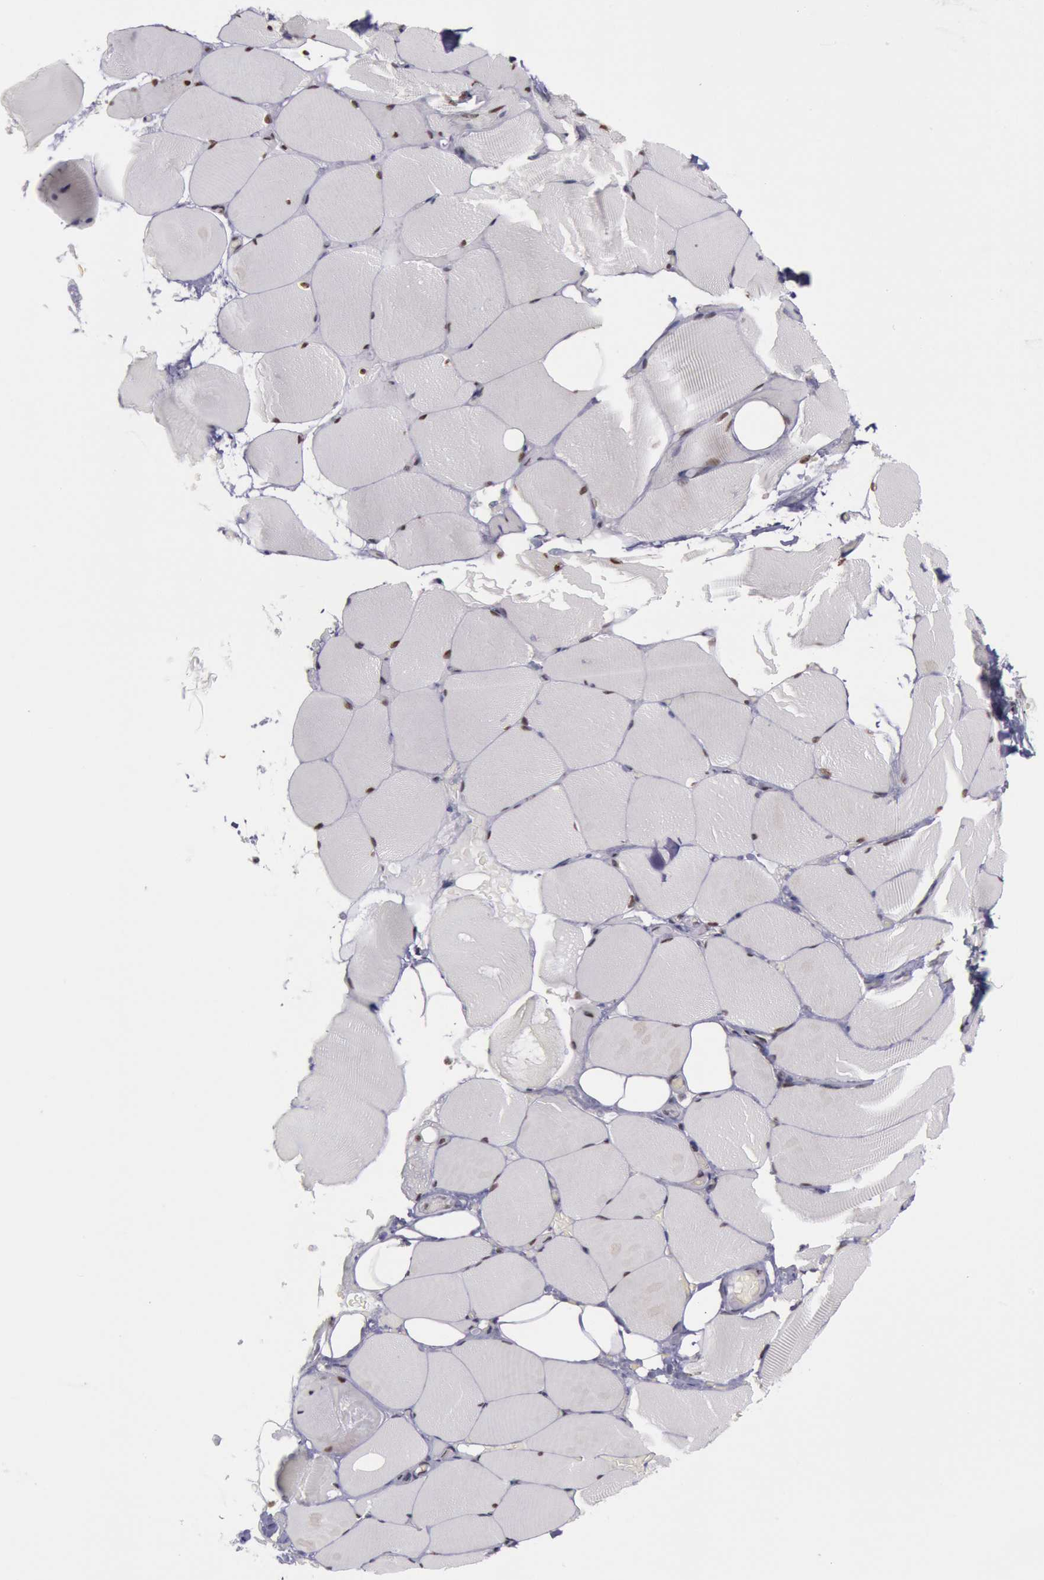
{"staining": {"intensity": "moderate", "quantity": "25%-75%", "location": "nuclear"}, "tissue": "skeletal muscle", "cell_type": "Myocytes", "image_type": "normal", "snomed": [{"axis": "morphology", "description": "Normal tissue, NOS"}, {"axis": "topography", "description": "Skeletal muscle"}, {"axis": "topography", "description": "Parathyroid gland"}], "caption": "DAB (3,3'-diaminobenzidine) immunohistochemical staining of unremarkable human skeletal muscle shows moderate nuclear protein positivity in about 25%-75% of myocytes. (Stains: DAB (3,3'-diaminobenzidine) in brown, nuclei in blue, Microscopy: brightfield microscopy at high magnification).", "gene": "NKAP", "patient": {"sex": "female", "age": 37}}